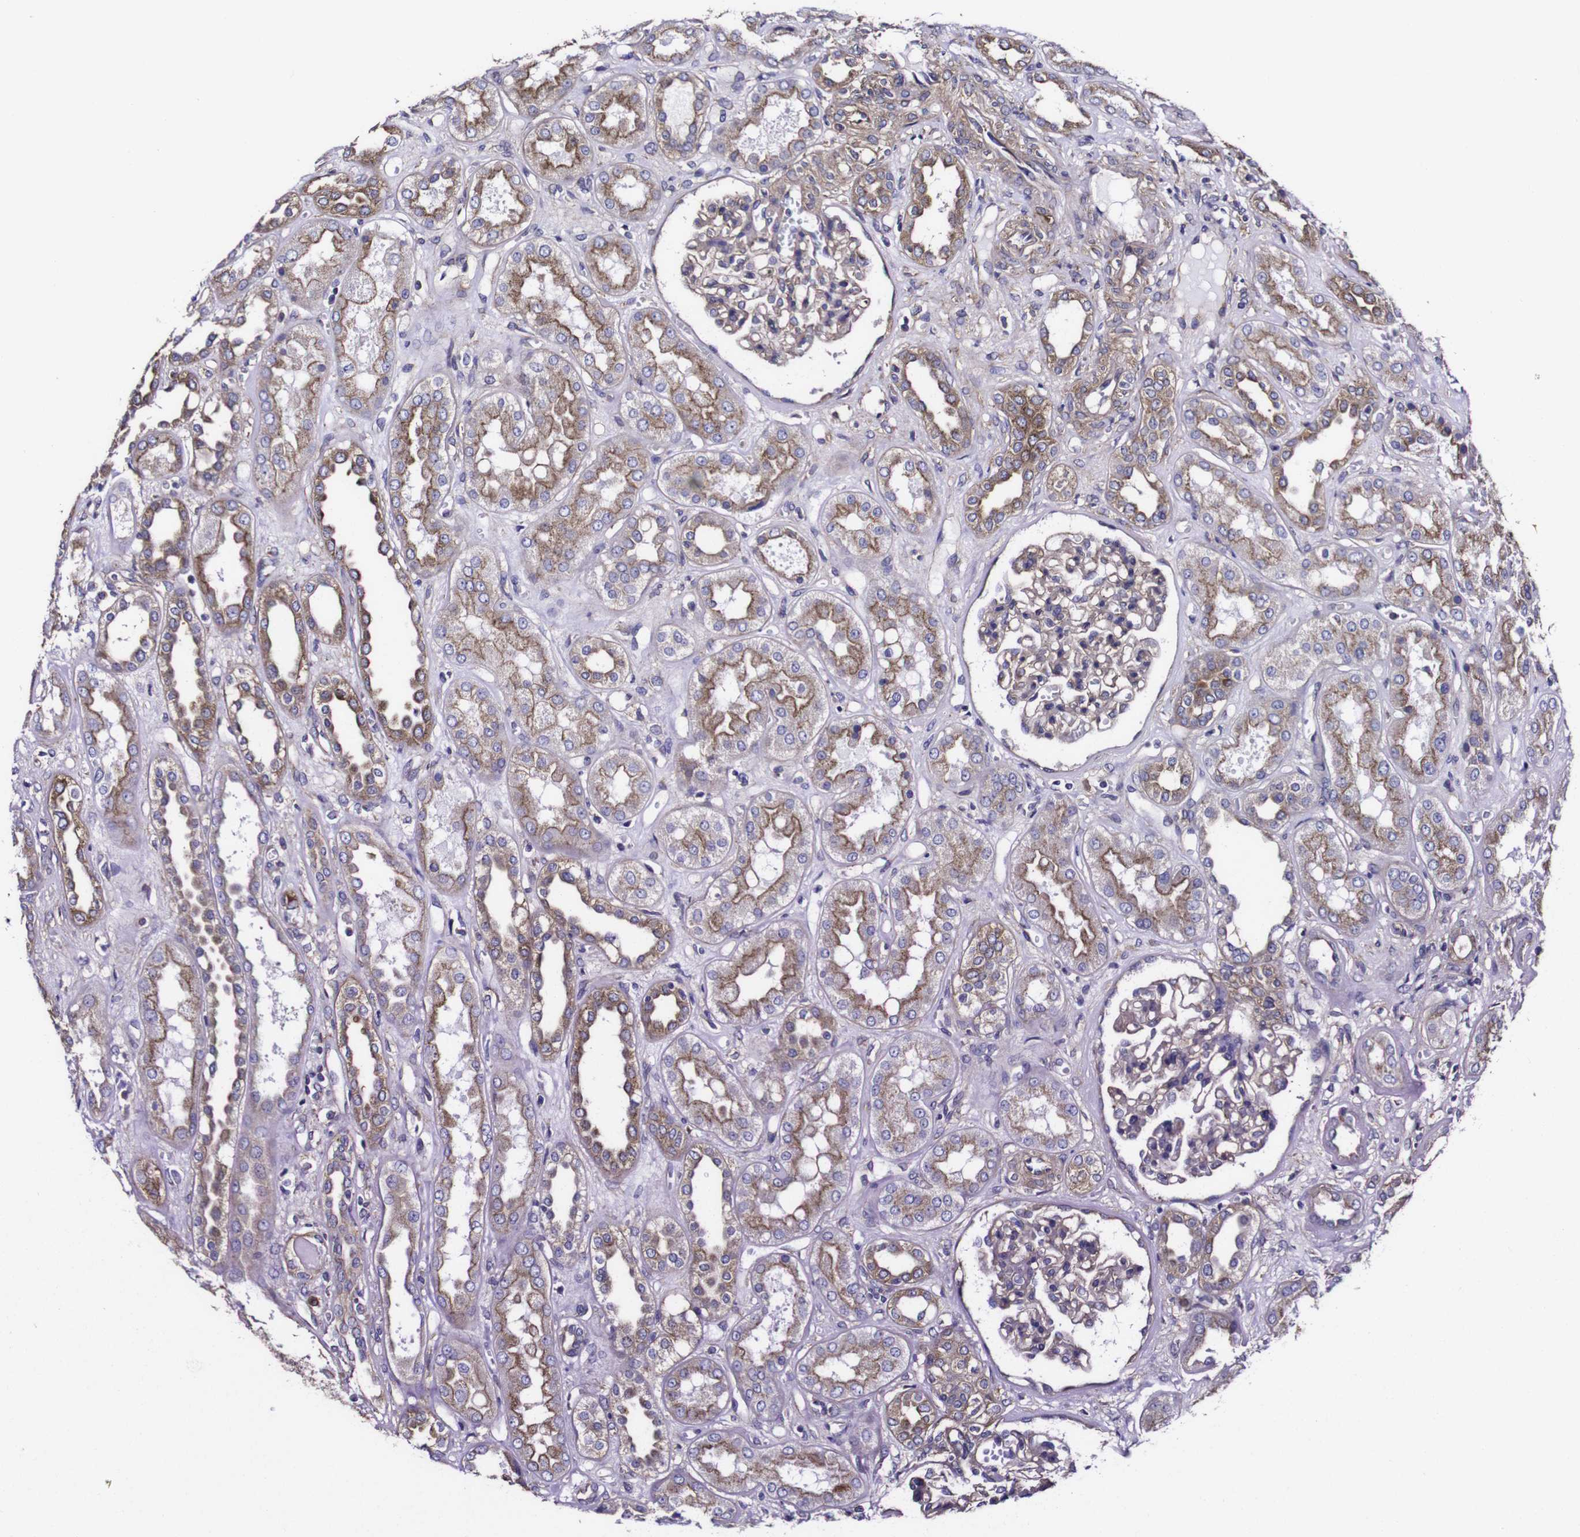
{"staining": {"intensity": "moderate", "quantity": "25%-75%", "location": "cytoplasmic/membranous"}, "tissue": "kidney", "cell_type": "Cells in glomeruli", "image_type": "normal", "snomed": [{"axis": "morphology", "description": "Normal tissue, NOS"}, {"axis": "topography", "description": "Kidney"}], "caption": "Immunohistochemistry (IHC) (DAB) staining of benign kidney demonstrates moderate cytoplasmic/membranous protein staining in approximately 25%-75% of cells in glomeruli. The protein is stained brown, and the nuclei are stained in blue (DAB (3,3'-diaminobenzidine) IHC with brightfield microscopy, high magnification).", "gene": "CSF1R", "patient": {"sex": "male", "age": 59}}